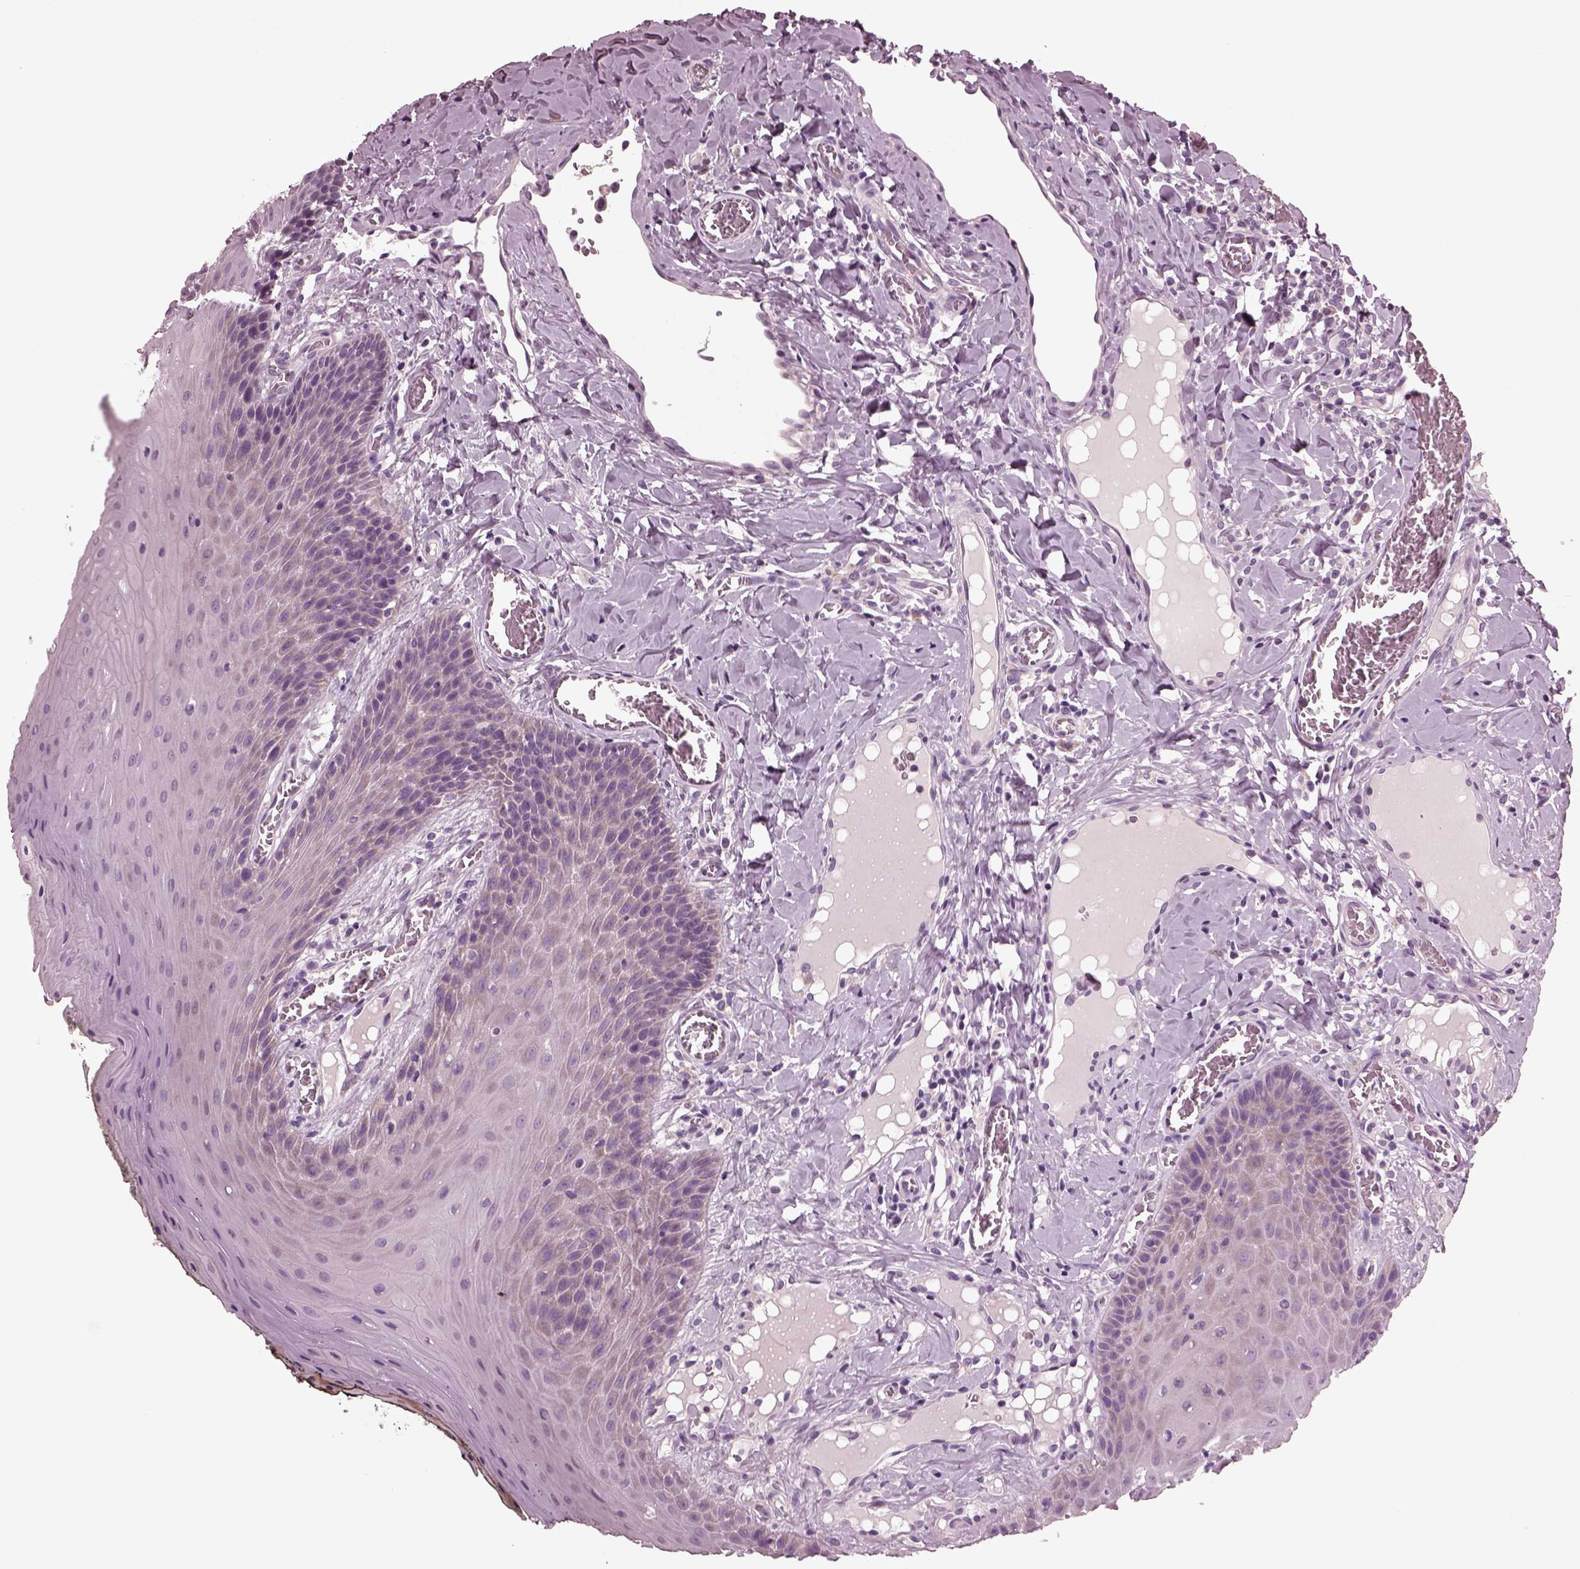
{"staining": {"intensity": "weak", "quantity": "<25%", "location": "cytoplasmic/membranous"}, "tissue": "oral mucosa", "cell_type": "Squamous epithelial cells", "image_type": "normal", "snomed": [{"axis": "morphology", "description": "Normal tissue, NOS"}, {"axis": "topography", "description": "Oral tissue"}], "caption": "Immunohistochemical staining of normal oral mucosa displays no significant positivity in squamous epithelial cells.", "gene": "AP4M1", "patient": {"sex": "male", "age": 9}}